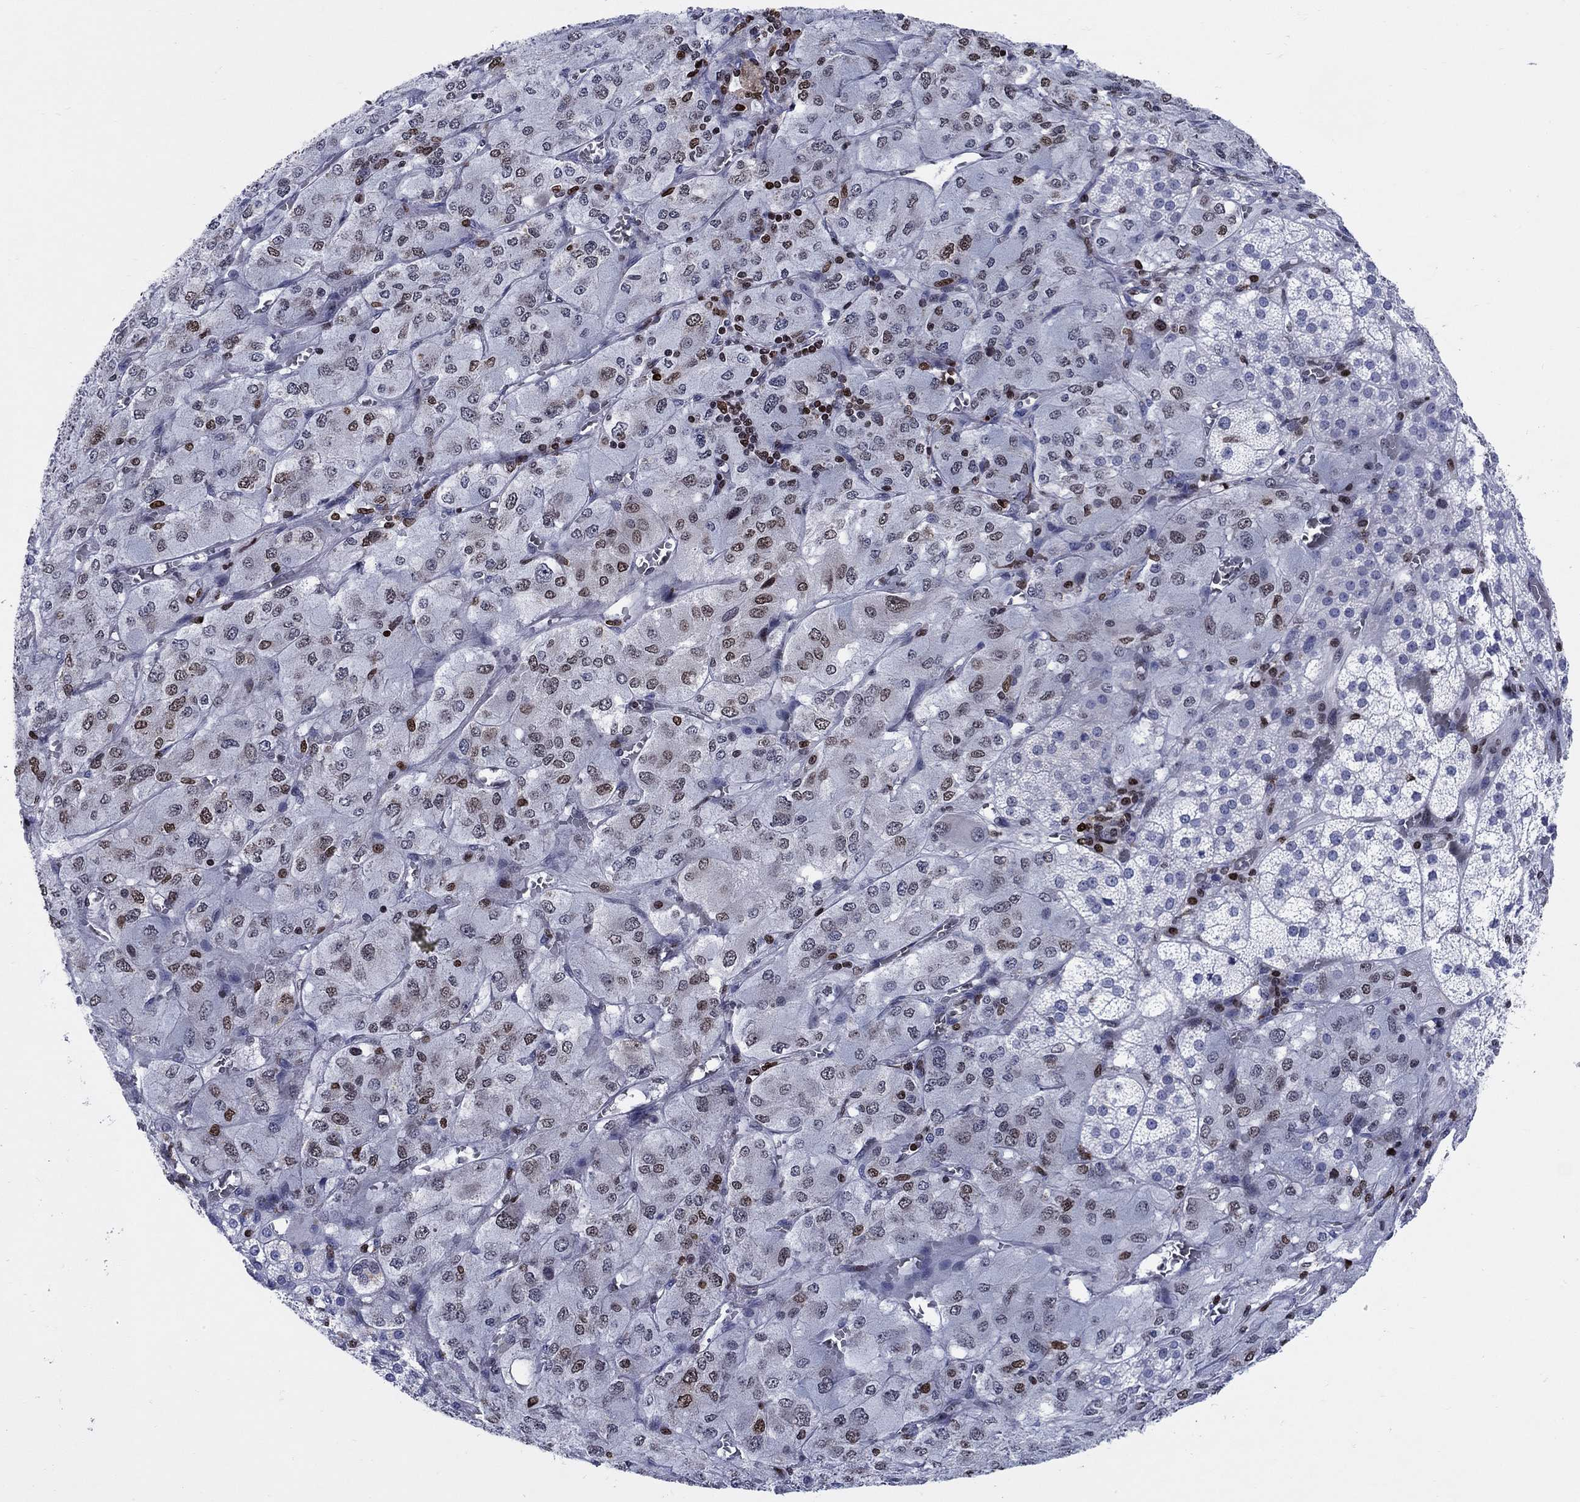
{"staining": {"intensity": "strong", "quantity": "<25%", "location": "nuclear"}, "tissue": "adrenal gland", "cell_type": "Glandular cells", "image_type": "normal", "snomed": [{"axis": "morphology", "description": "Normal tissue, NOS"}, {"axis": "topography", "description": "Adrenal gland"}], "caption": "Immunohistochemistry (DAB) staining of normal human adrenal gland displays strong nuclear protein expression in about <25% of glandular cells.", "gene": "HMGA1", "patient": {"sex": "female", "age": 60}}